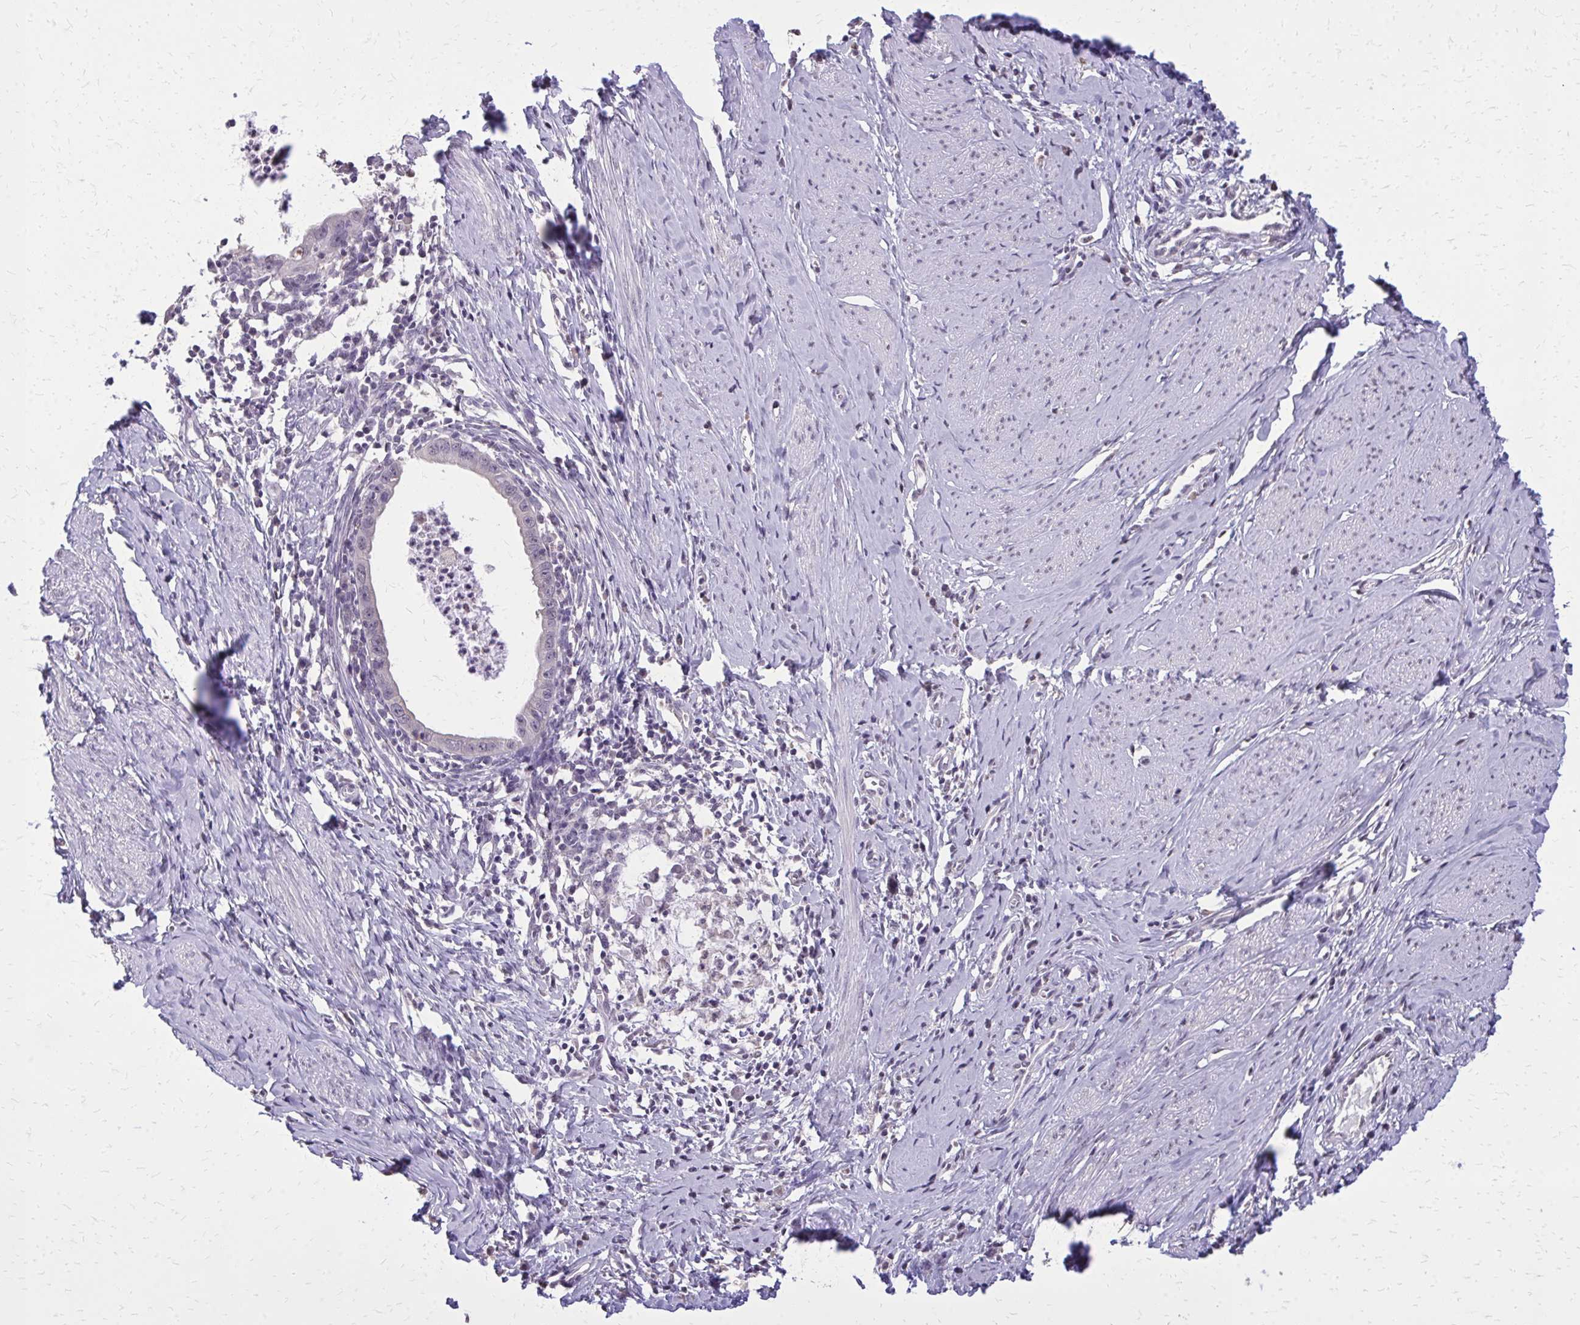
{"staining": {"intensity": "negative", "quantity": "none", "location": "none"}, "tissue": "cervical cancer", "cell_type": "Tumor cells", "image_type": "cancer", "snomed": [{"axis": "morphology", "description": "Adenocarcinoma, NOS"}, {"axis": "topography", "description": "Cervix"}], "caption": "Immunohistochemistry image of cervical cancer stained for a protein (brown), which exhibits no positivity in tumor cells.", "gene": "AKAP5", "patient": {"sex": "female", "age": 36}}